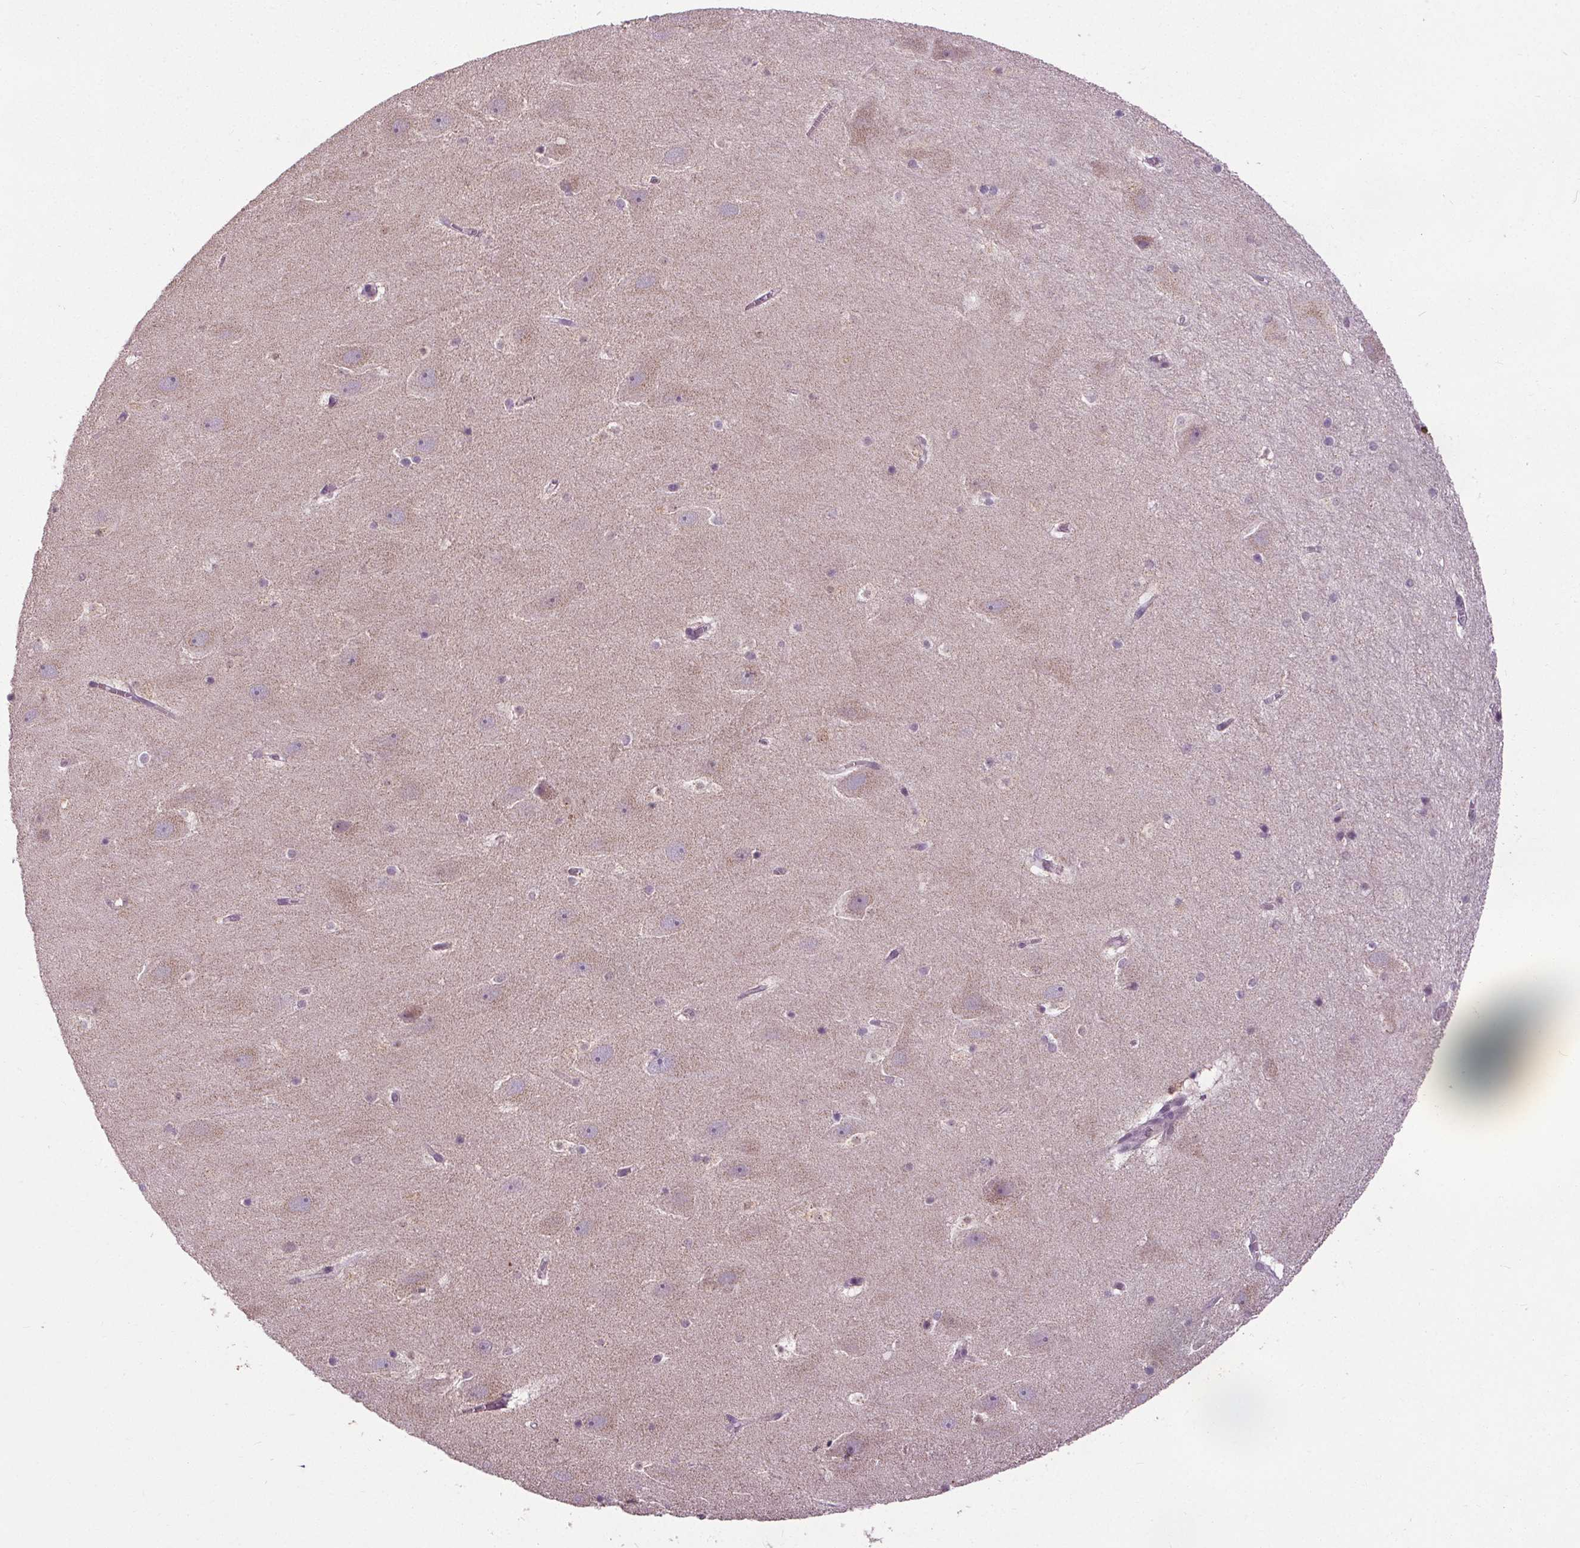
{"staining": {"intensity": "negative", "quantity": "none", "location": "none"}, "tissue": "hippocampus", "cell_type": "Glial cells", "image_type": "normal", "snomed": [{"axis": "morphology", "description": "Normal tissue, NOS"}, {"axis": "topography", "description": "Hippocampus"}], "caption": "DAB immunohistochemical staining of normal human hippocampus shows no significant staining in glial cells.", "gene": "SLC2A9", "patient": {"sex": "male", "age": 45}}